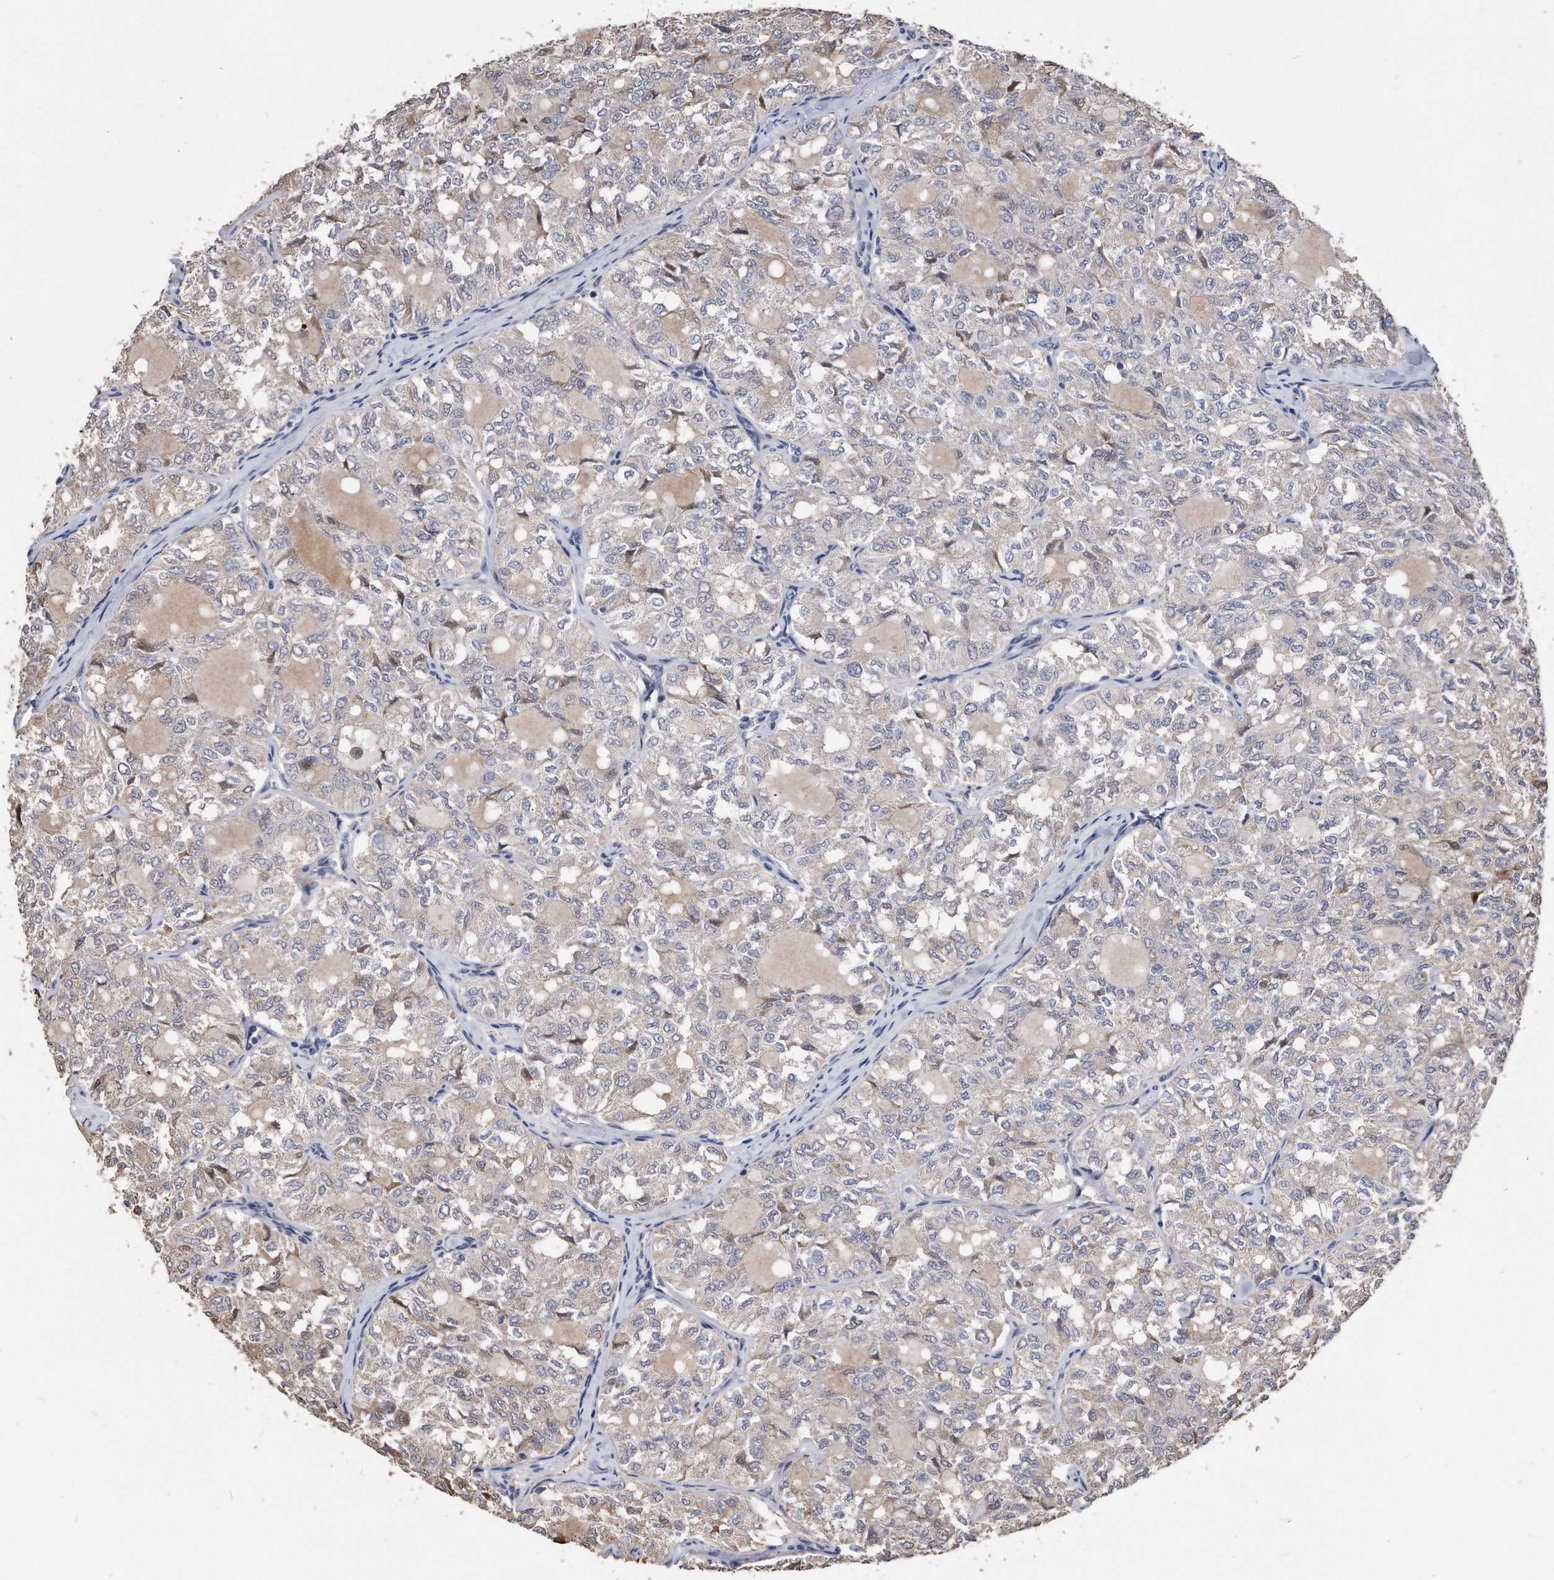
{"staining": {"intensity": "weak", "quantity": "<25%", "location": "cytoplasmic/membranous"}, "tissue": "thyroid cancer", "cell_type": "Tumor cells", "image_type": "cancer", "snomed": [{"axis": "morphology", "description": "Follicular adenoma carcinoma, NOS"}, {"axis": "topography", "description": "Thyroid gland"}], "caption": "A photomicrograph of human thyroid cancer (follicular adenoma carcinoma) is negative for staining in tumor cells.", "gene": "IL20RA", "patient": {"sex": "male", "age": 75}}